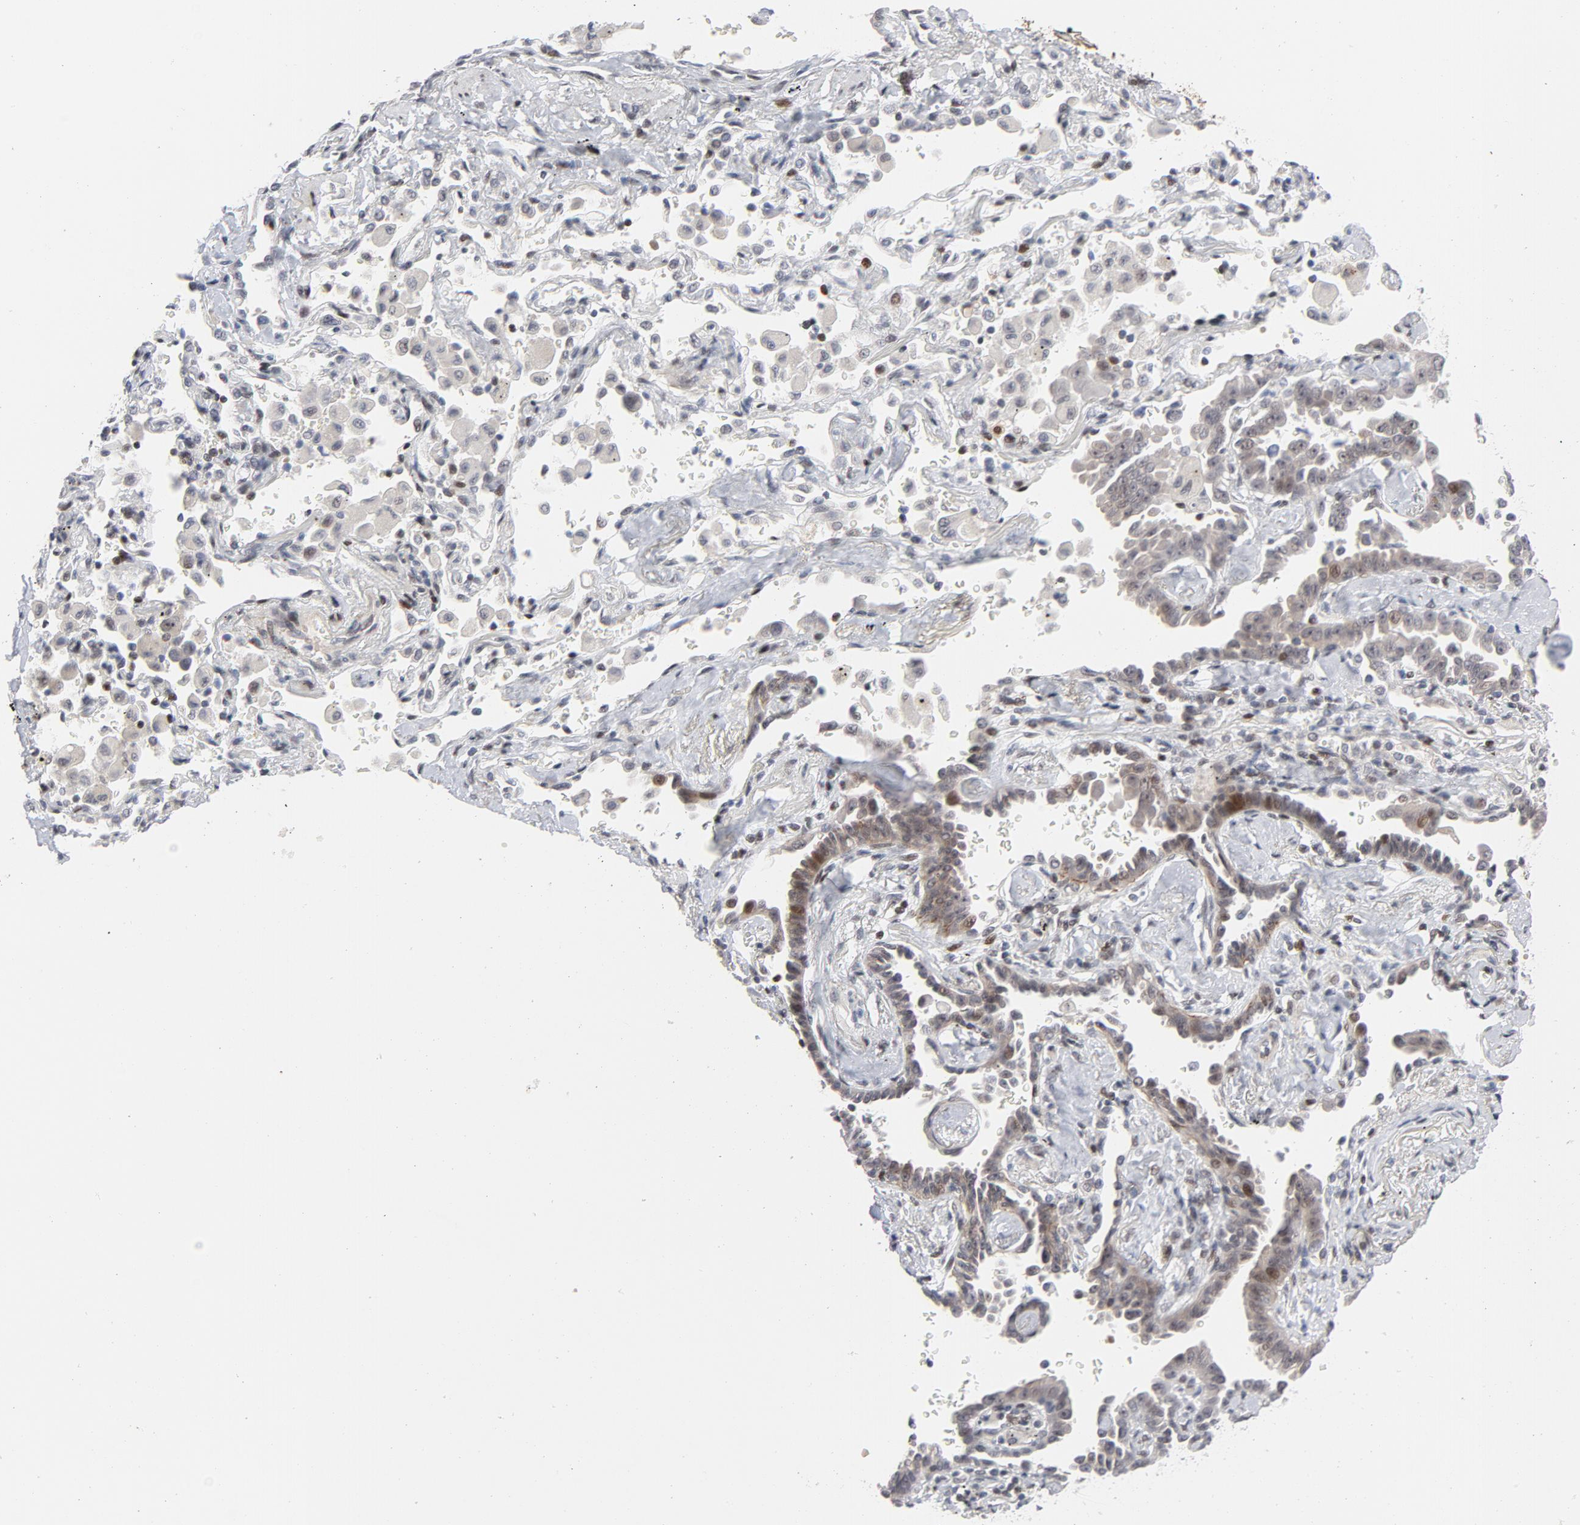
{"staining": {"intensity": "weak", "quantity": "<25%", "location": "cytoplasmic/membranous,nuclear"}, "tissue": "lung cancer", "cell_type": "Tumor cells", "image_type": "cancer", "snomed": [{"axis": "morphology", "description": "Adenocarcinoma, NOS"}, {"axis": "topography", "description": "Lung"}], "caption": "Tumor cells are negative for protein expression in human lung adenocarcinoma.", "gene": "NFIC", "patient": {"sex": "female", "age": 64}}